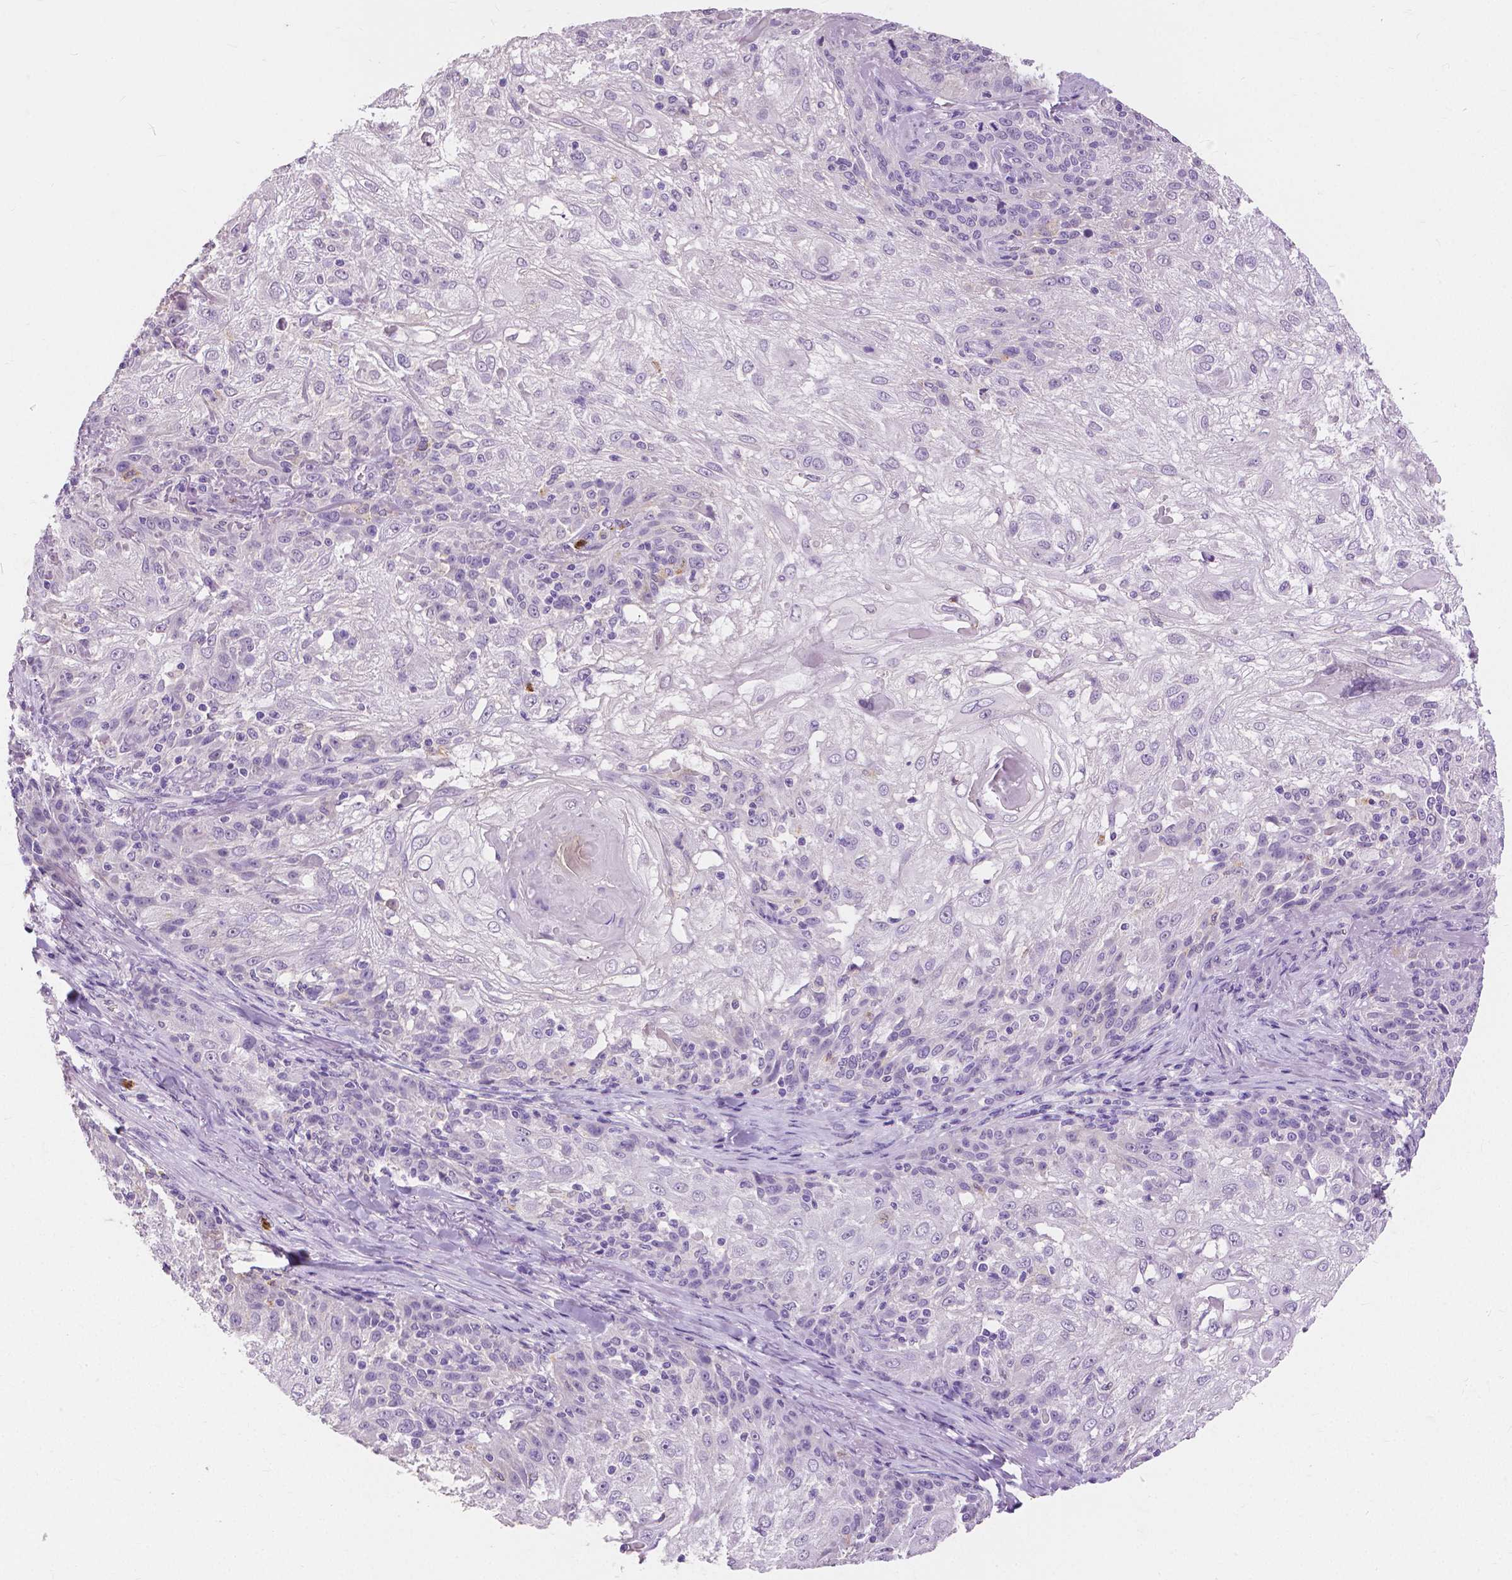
{"staining": {"intensity": "negative", "quantity": "none", "location": "none"}, "tissue": "skin cancer", "cell_type": "Tumor cells", "image_type": "cancer", "snomed": [{"axis": "morphology", "description": "Normal tissue, NOS"}, {"axis": "morphology", "description": "Squamous cell carcinoma, NOS"}, {"axis": "topography", "description": "Skin"}], "caption": "Tumor cells show no significant expression in skin squamous cell carcinoma.", "gene": "CXCR2", "patient": {"sex": "female", "age": 83}}